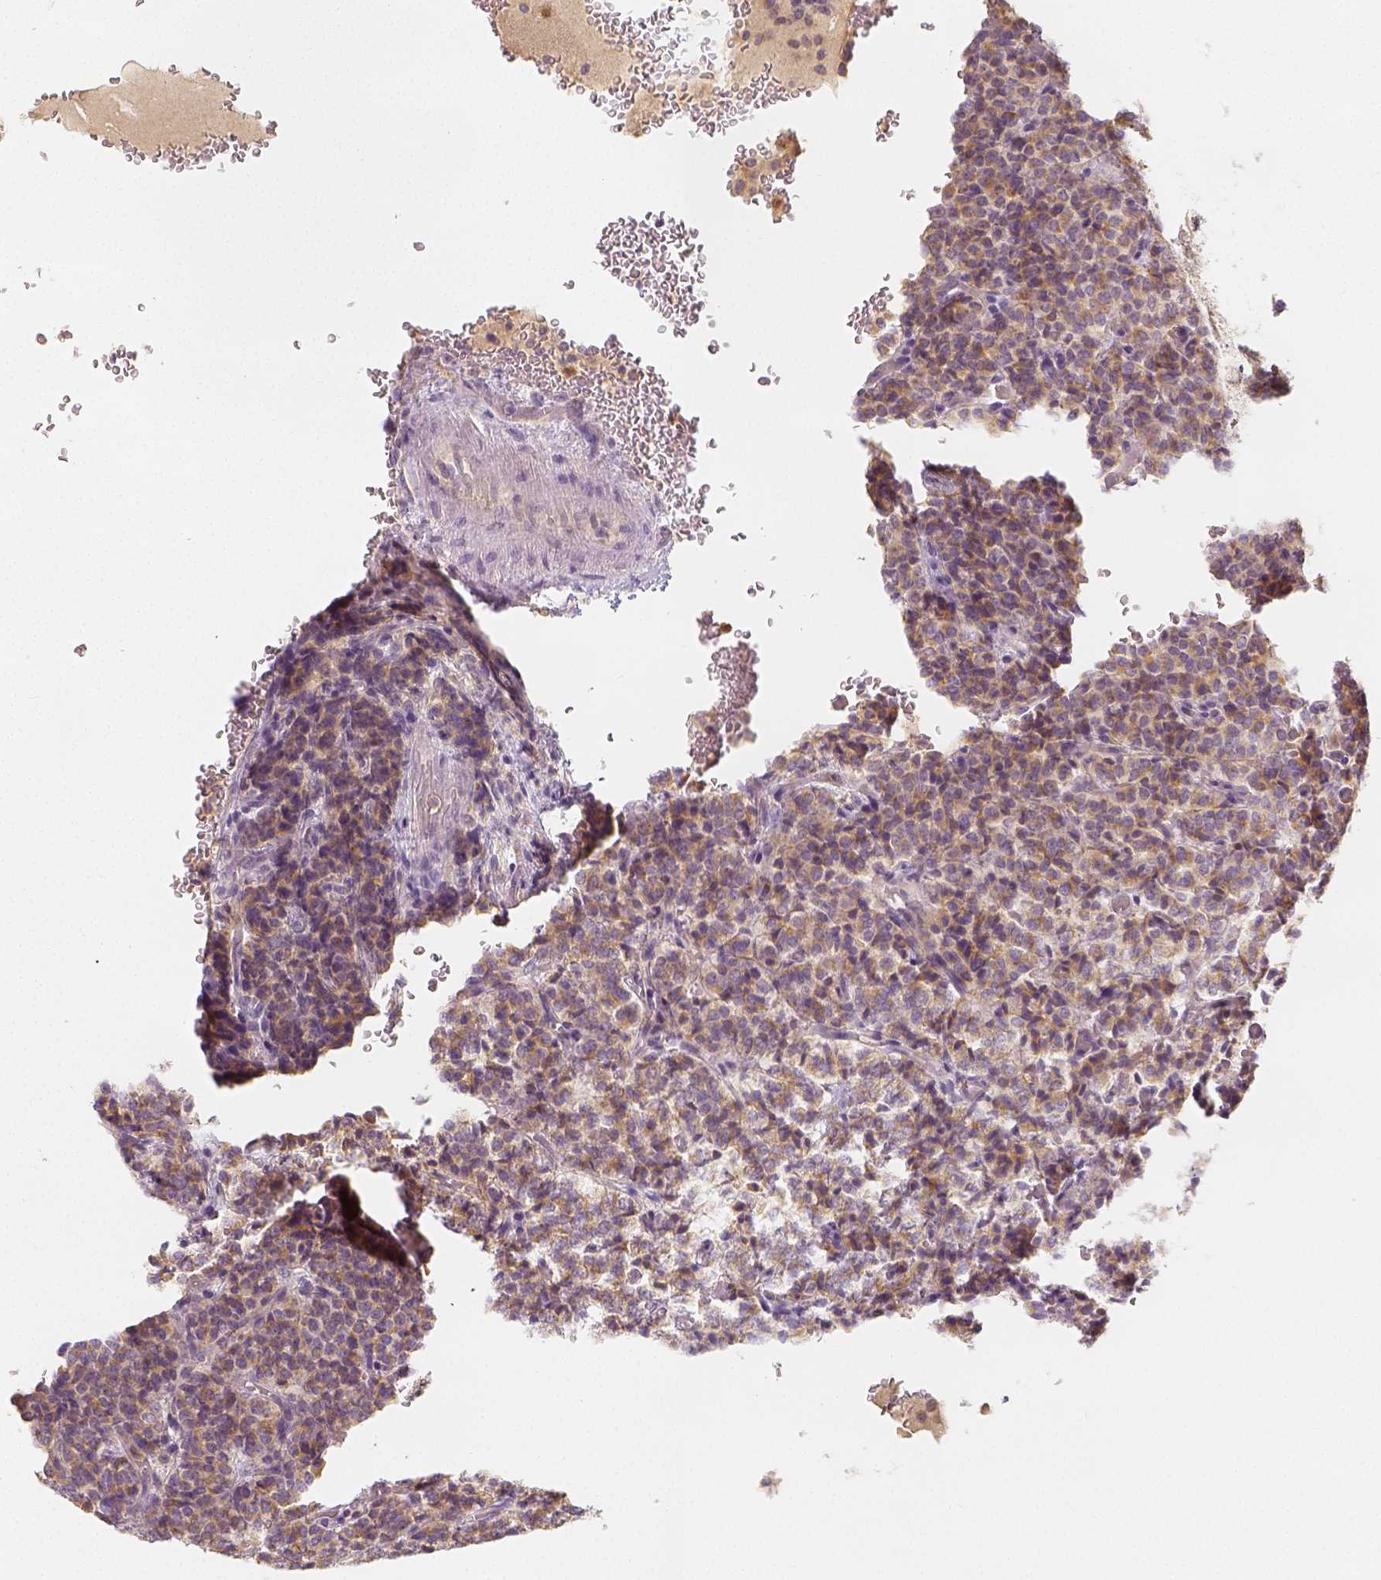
{"staining": {"intensity": "moderate", "quantity": ">75%", "location": "cytoplasmic/membranous"}, "tissue": "carcinoid", "cell_type": "Tumor cells", "image_type": "cancer", "snomed": [{"axis": "morphology", "description": "Carcinoid, malignant, NOS"}, {"axis": "topography", "description": "Pancreas"}], "caption": "Protein staining by IHC exhibits moderate cytoplasmic/membranous positivity in about >75% of tumor cells in carcinoid. Using DAB (3,3'-diaminobenzidine) (brown) and hematoxylin (blue) stains, captured at high magnification using brightfield microscopy.", "gene": "PTPRJ", "patient": {"sex": "male", "age": 36}}